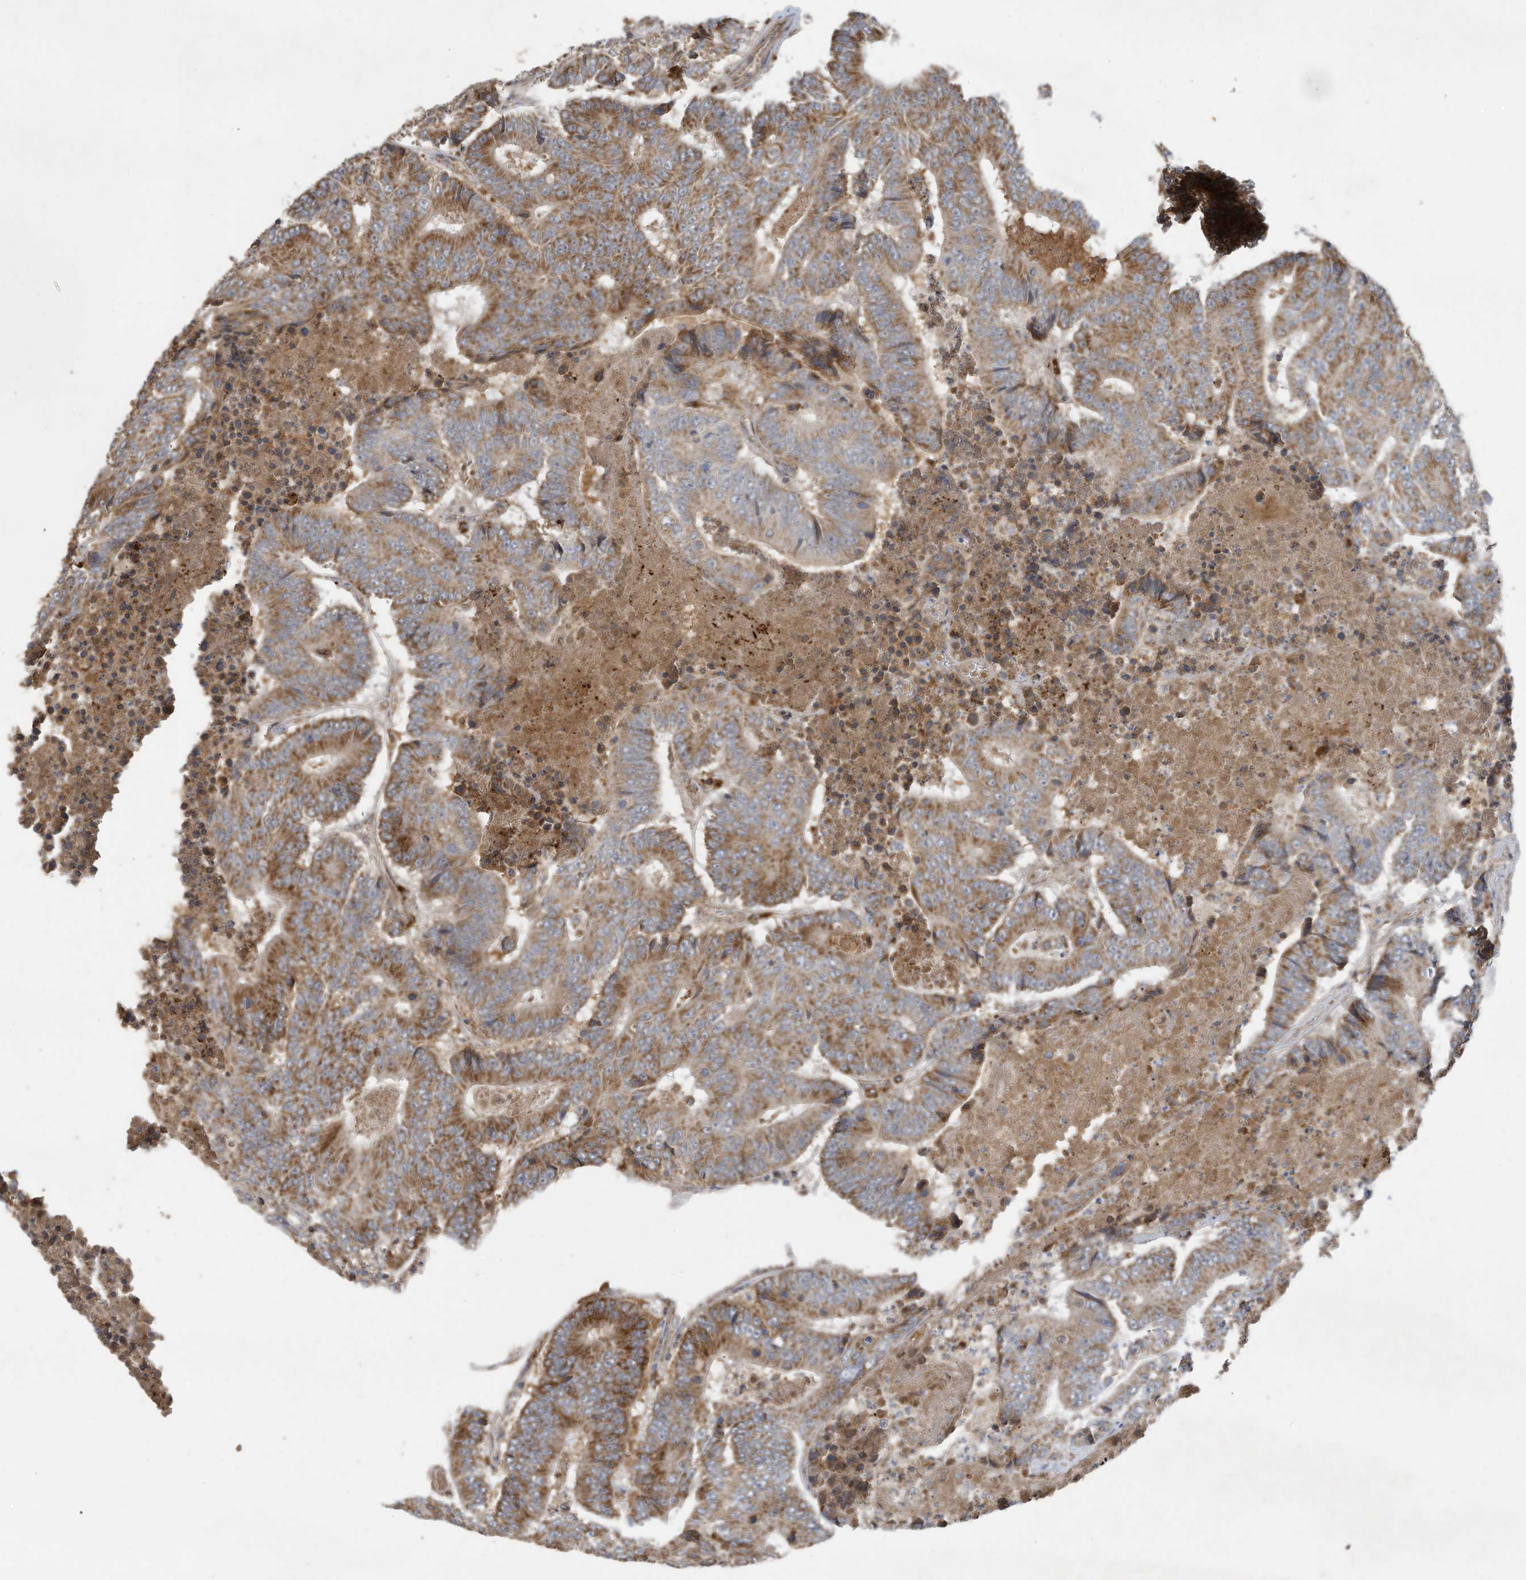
{"staining": {"intensity": "moderate", "quantity": ">75%", "location": "cytoplasmic/membranous"}, "tissue": "colorectal cancer", "cell_type": "Tumor cells", "image_type": "cancer", "snomed": [{"axis": "morphology", "description": "Adenocarcinoma, NOS"}, {"axis": "topography", "description": "Colon"}], "caption": "Protein expression analysis of adenocarcinoma (colorectal) displays moderate cytoplasmic/membranous positivity in about >75% of tumor cells.", "gene": "C2orf74", "patient": {"sex": "male", "age": 83}}